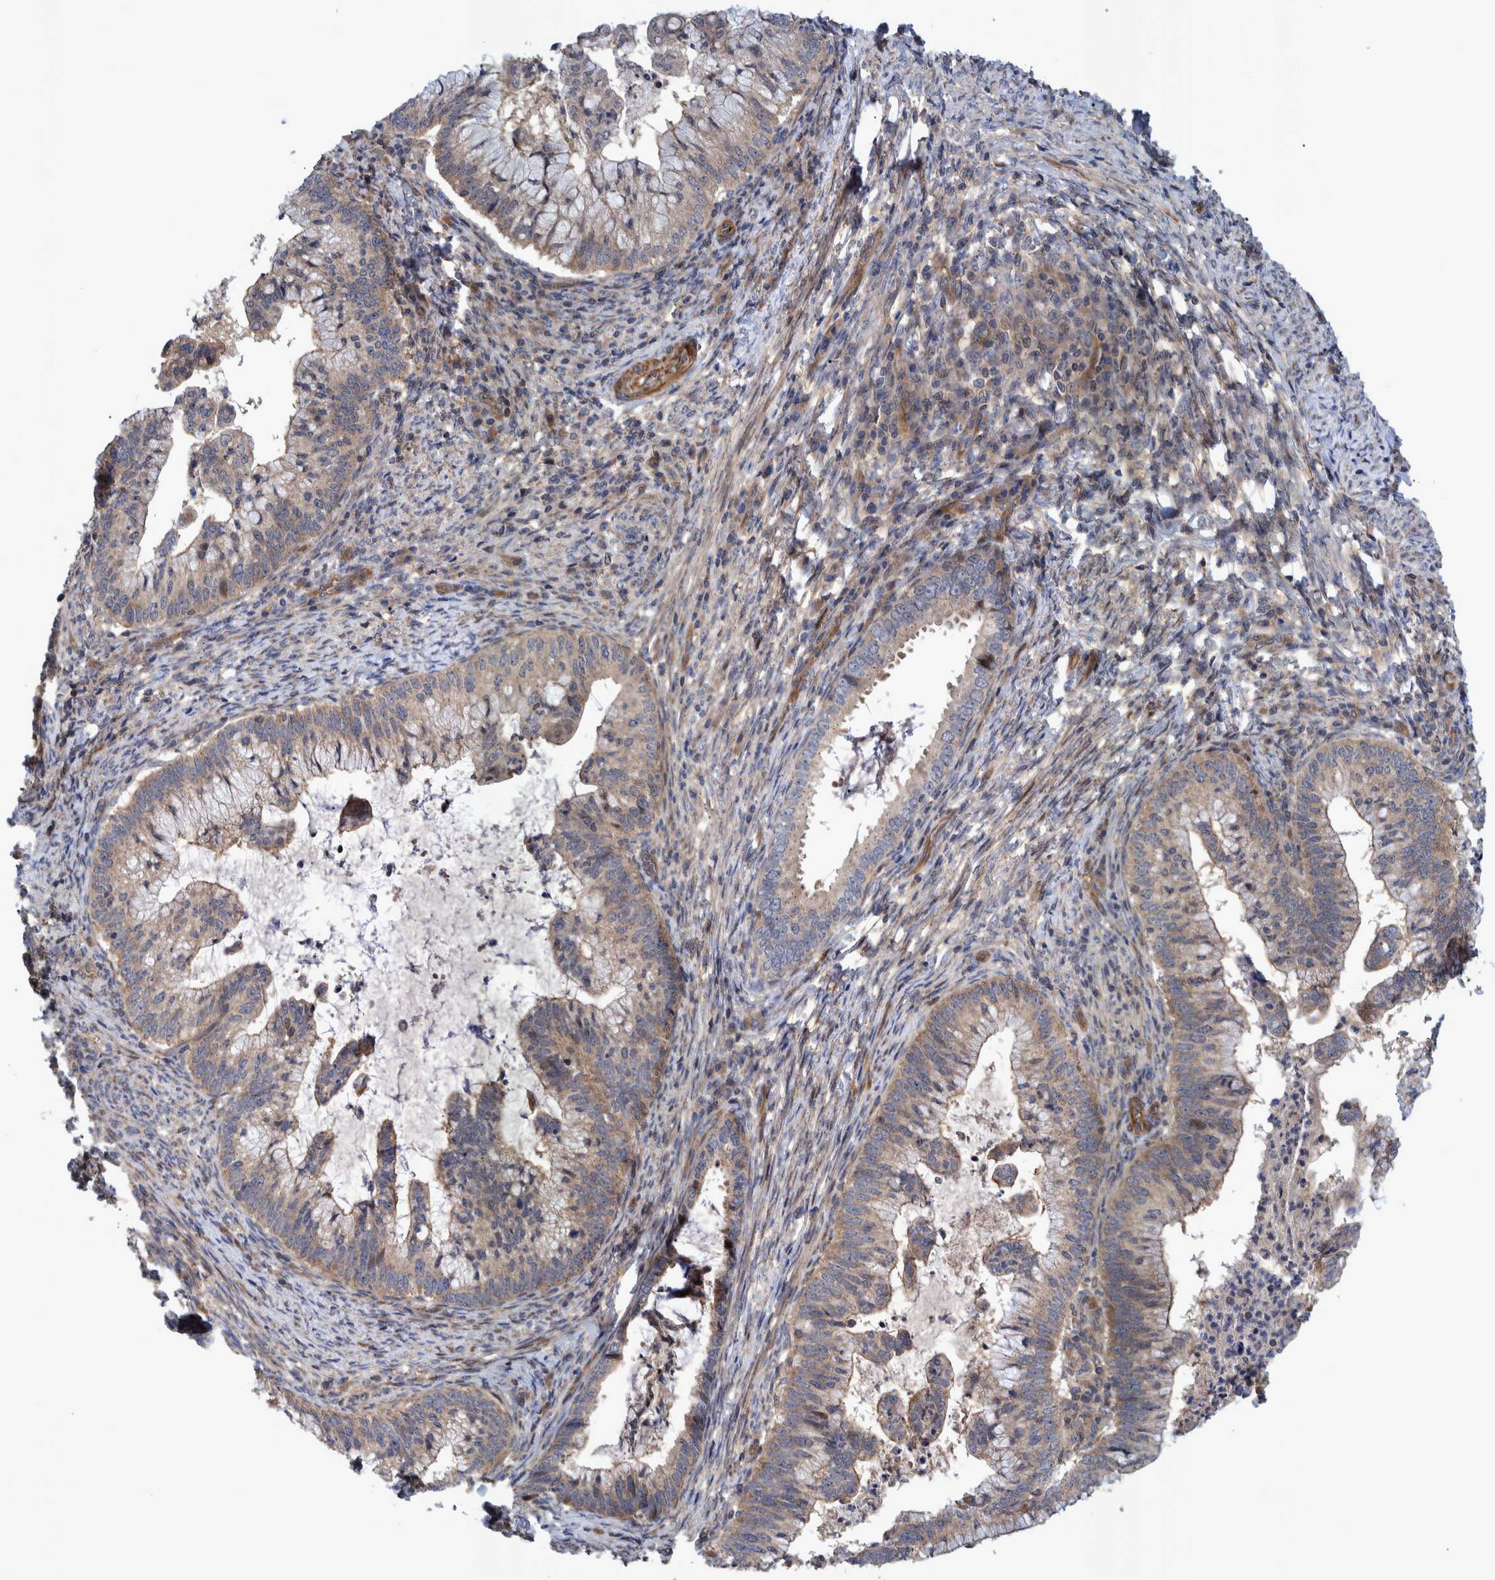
{"staining": {"intensity": "moderate", "quantity": ">75%", "location": "cytoplasmic/membranous"}, "tissue": "cervical cancer", "cell_type": "Tumor cells", "image_type": "cancer", "snomed": [{"axis": "morphology", "description": "Adenocarcinoma, NOS"}, {"axis": "topography", "description": "Cervix"}], "caption": "Adenocarcinoma (cervical) stained with IHC reveals moderate cytoplasmic/membranous staining in approximately >75% of tumor cells. Immunohistochemistry stains the protein of interest in brown and the nuclei are stained blue.", "gene": "GRPEL2", "patient": {"sex": "female", "age": 36}}